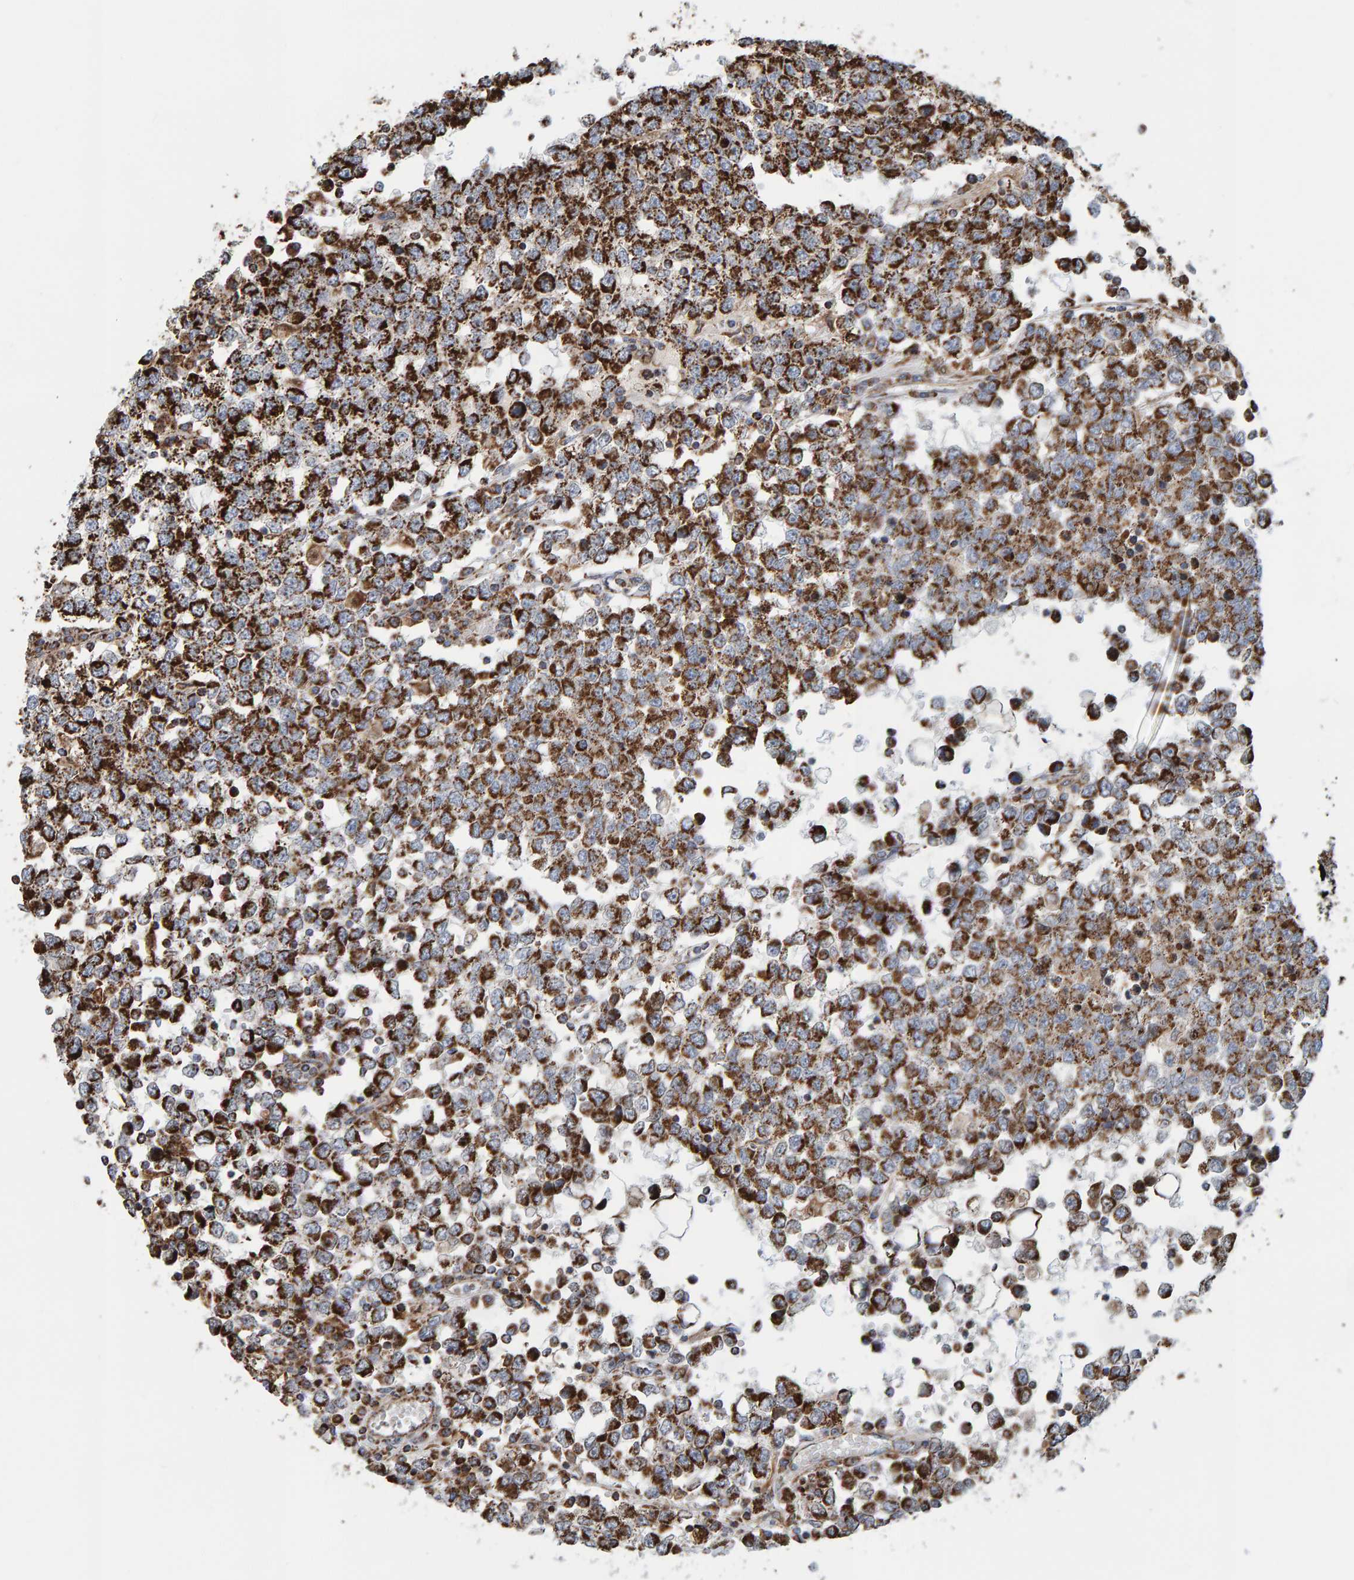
{"staining": {"intensity": "strong", "quantity": "25%-75%", "location": "cytoplasmic/membranous"}, "tissue": "testis cancer", "cell_type": "Tumor cells", "image_type": "cancer", "snomed": [{"axis": "morphology", "description": "Seminoma, NOS"}, {"axis": "topography", "description": "Testis"}], "caption": "There is high levels of strong cytoplasmic/membranous positivity in tumor cells of seminoma (testis), as demonstrated by immunohistochemical staining (brown color).", "gene": "MRPL45", "patient": {"sex": "male", "age": 65}}